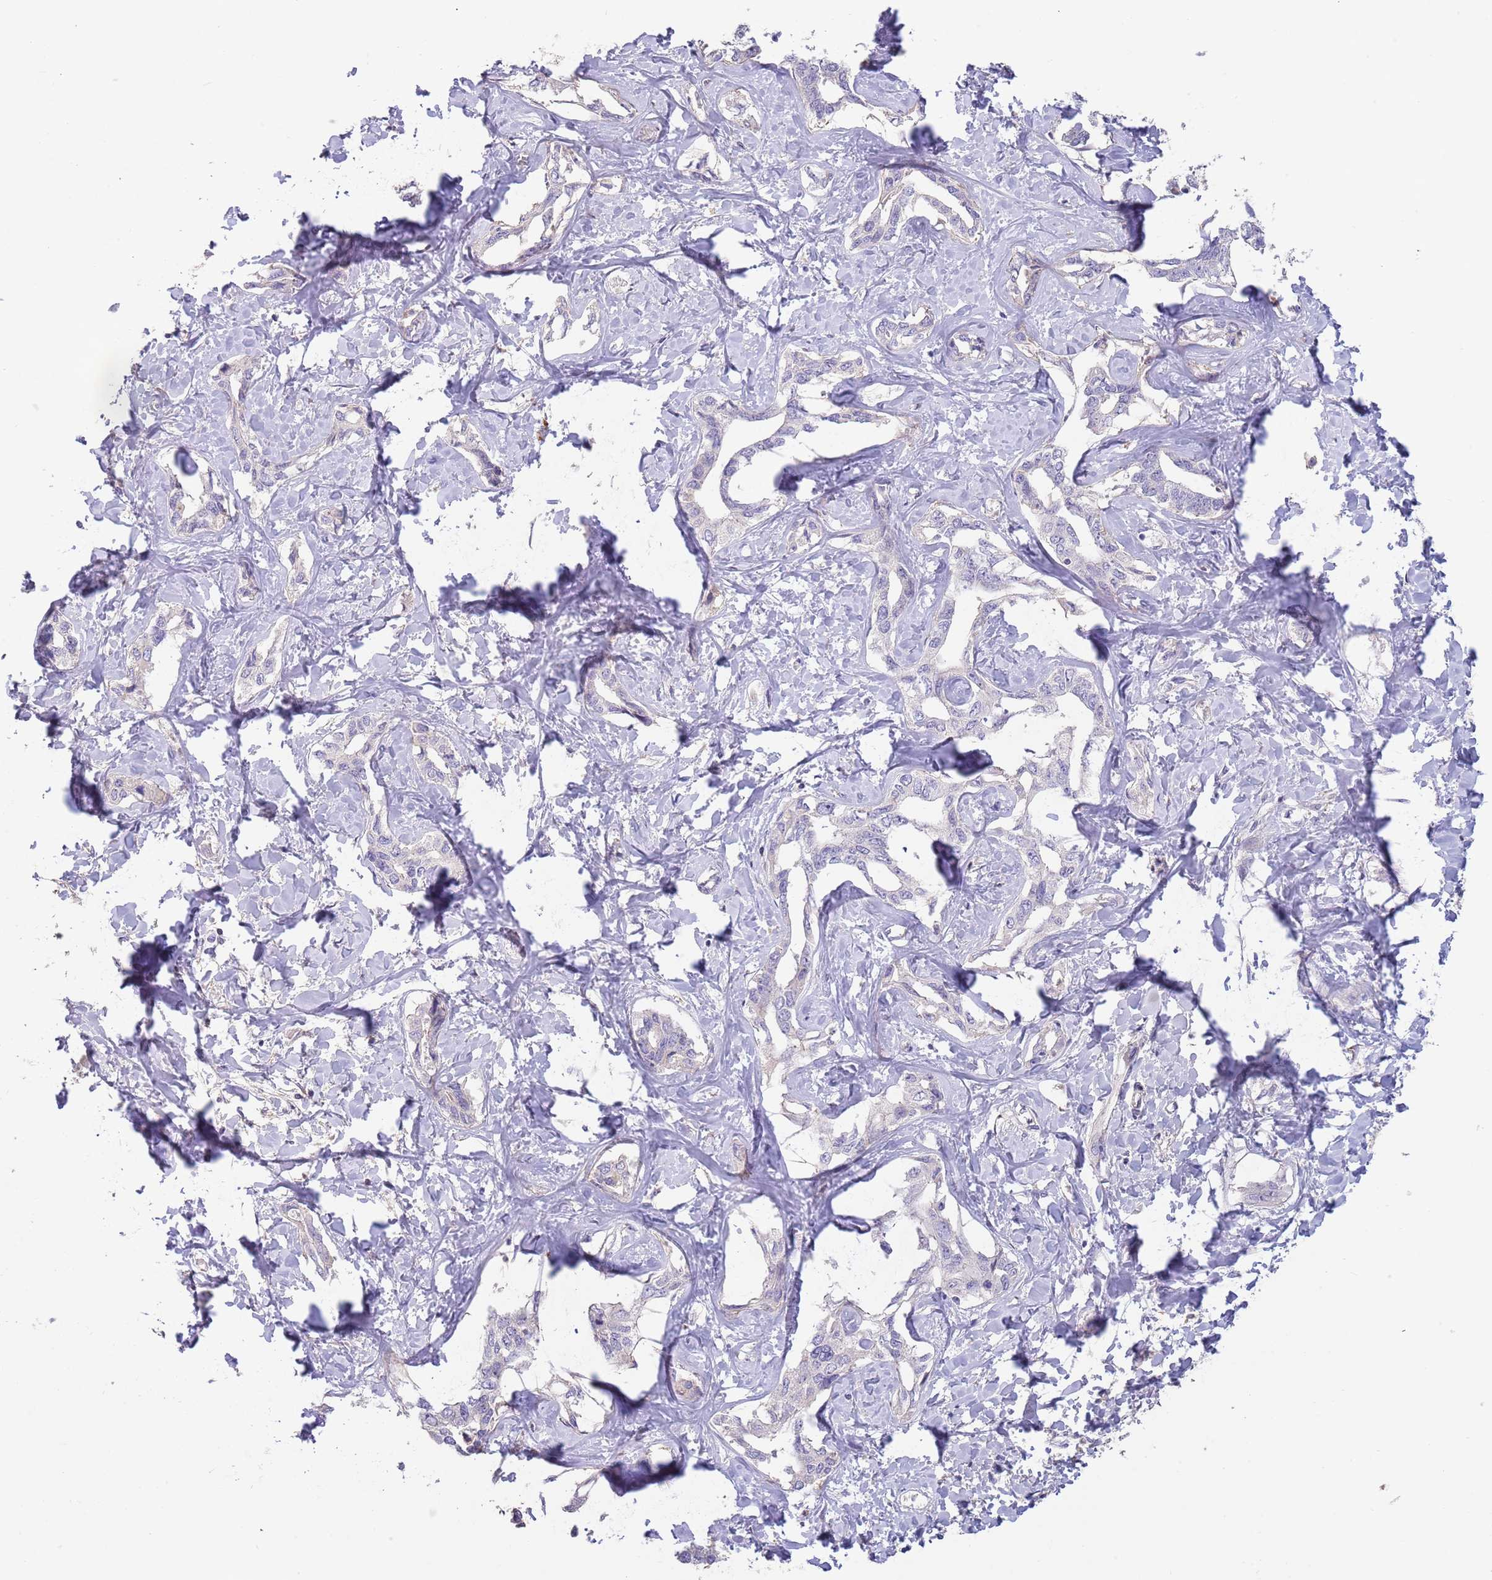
{"staining": {"intensity": "negative", "quantity": "none", "location": "none"}, "tissue": "liver cancer", "cell_type": "Tumor cells", "image_type": "cancer", "snomed": [{"axis": "morphology", "description": "Cholangiocarcinoma"}, {"axis": "topography", "description": "Liver"}], "caption": "High magnification brightfield microscopy of liver cancer (cholangiocarcinoma) stained with DAB (3,3'-diaminobenzidine) (brown) and counterstained with hematoxylin (blue): tumor cells show no significant expression. (Immunohistochemistry, brightfield microscopy, high magnification).", "gene": "SUSD1", "patient": {"sex": "male", "age": 59}}